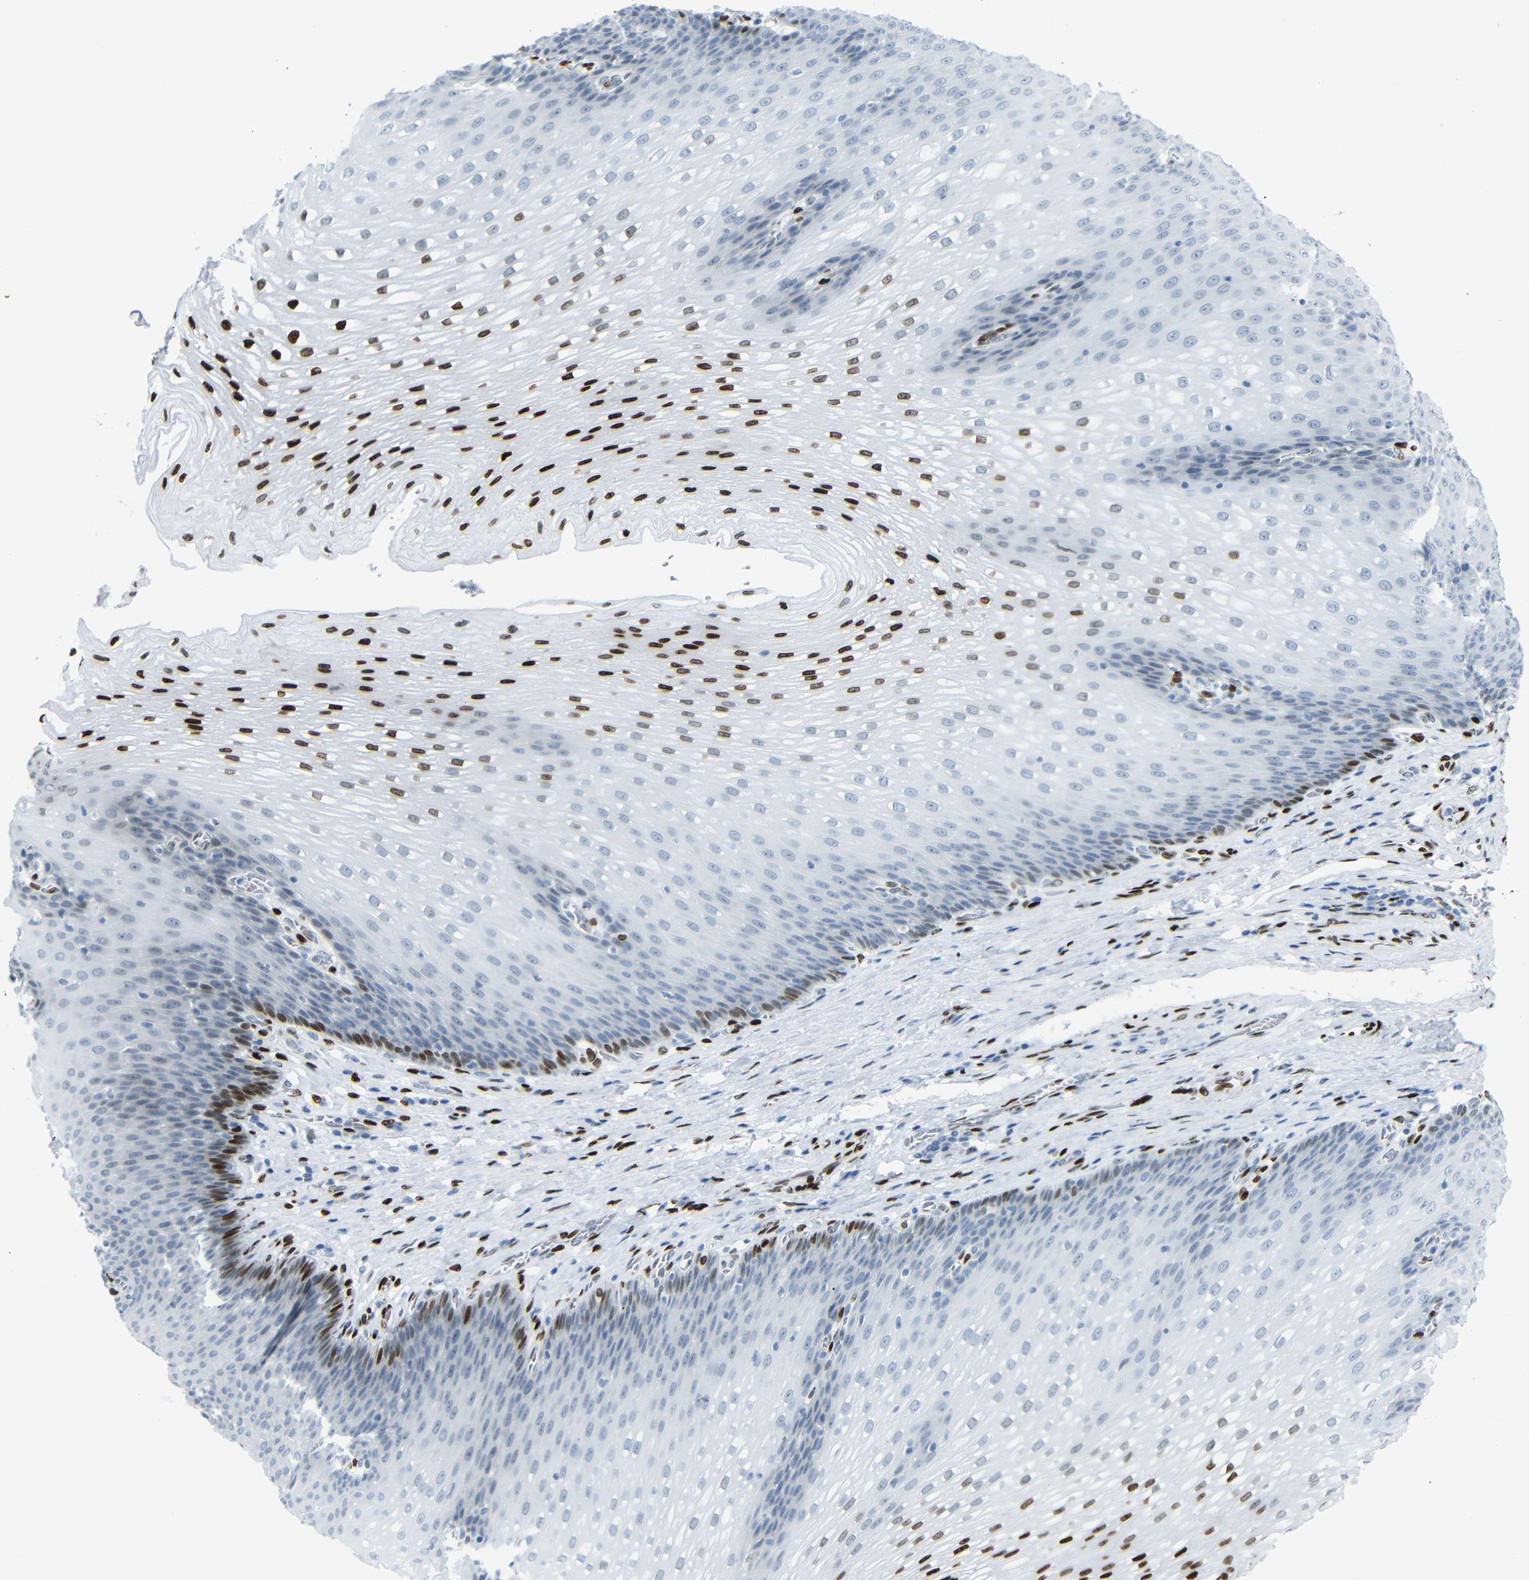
{"staining": {"intensity": "strong", "quantity": "25%-75%", "location": "nuclear"}, "tissue": "esophagus", "cell_type": "Squamous epithelial cells", "image_type": "normal", "snomed": [{"axis": "morphology", "description": "Normal tissue, NOS"}, {"axis": "topography", "description": "Esophagus"}], "caption": "Strong nuclear positivity for a protein is appreciated in about 25%-75% of squamous epithelial cells of unremarkable esophagus using immunohistochemistry (IHC).", "gene": "NPIPB15", "patient": {"sex": "male", "age": 48}}